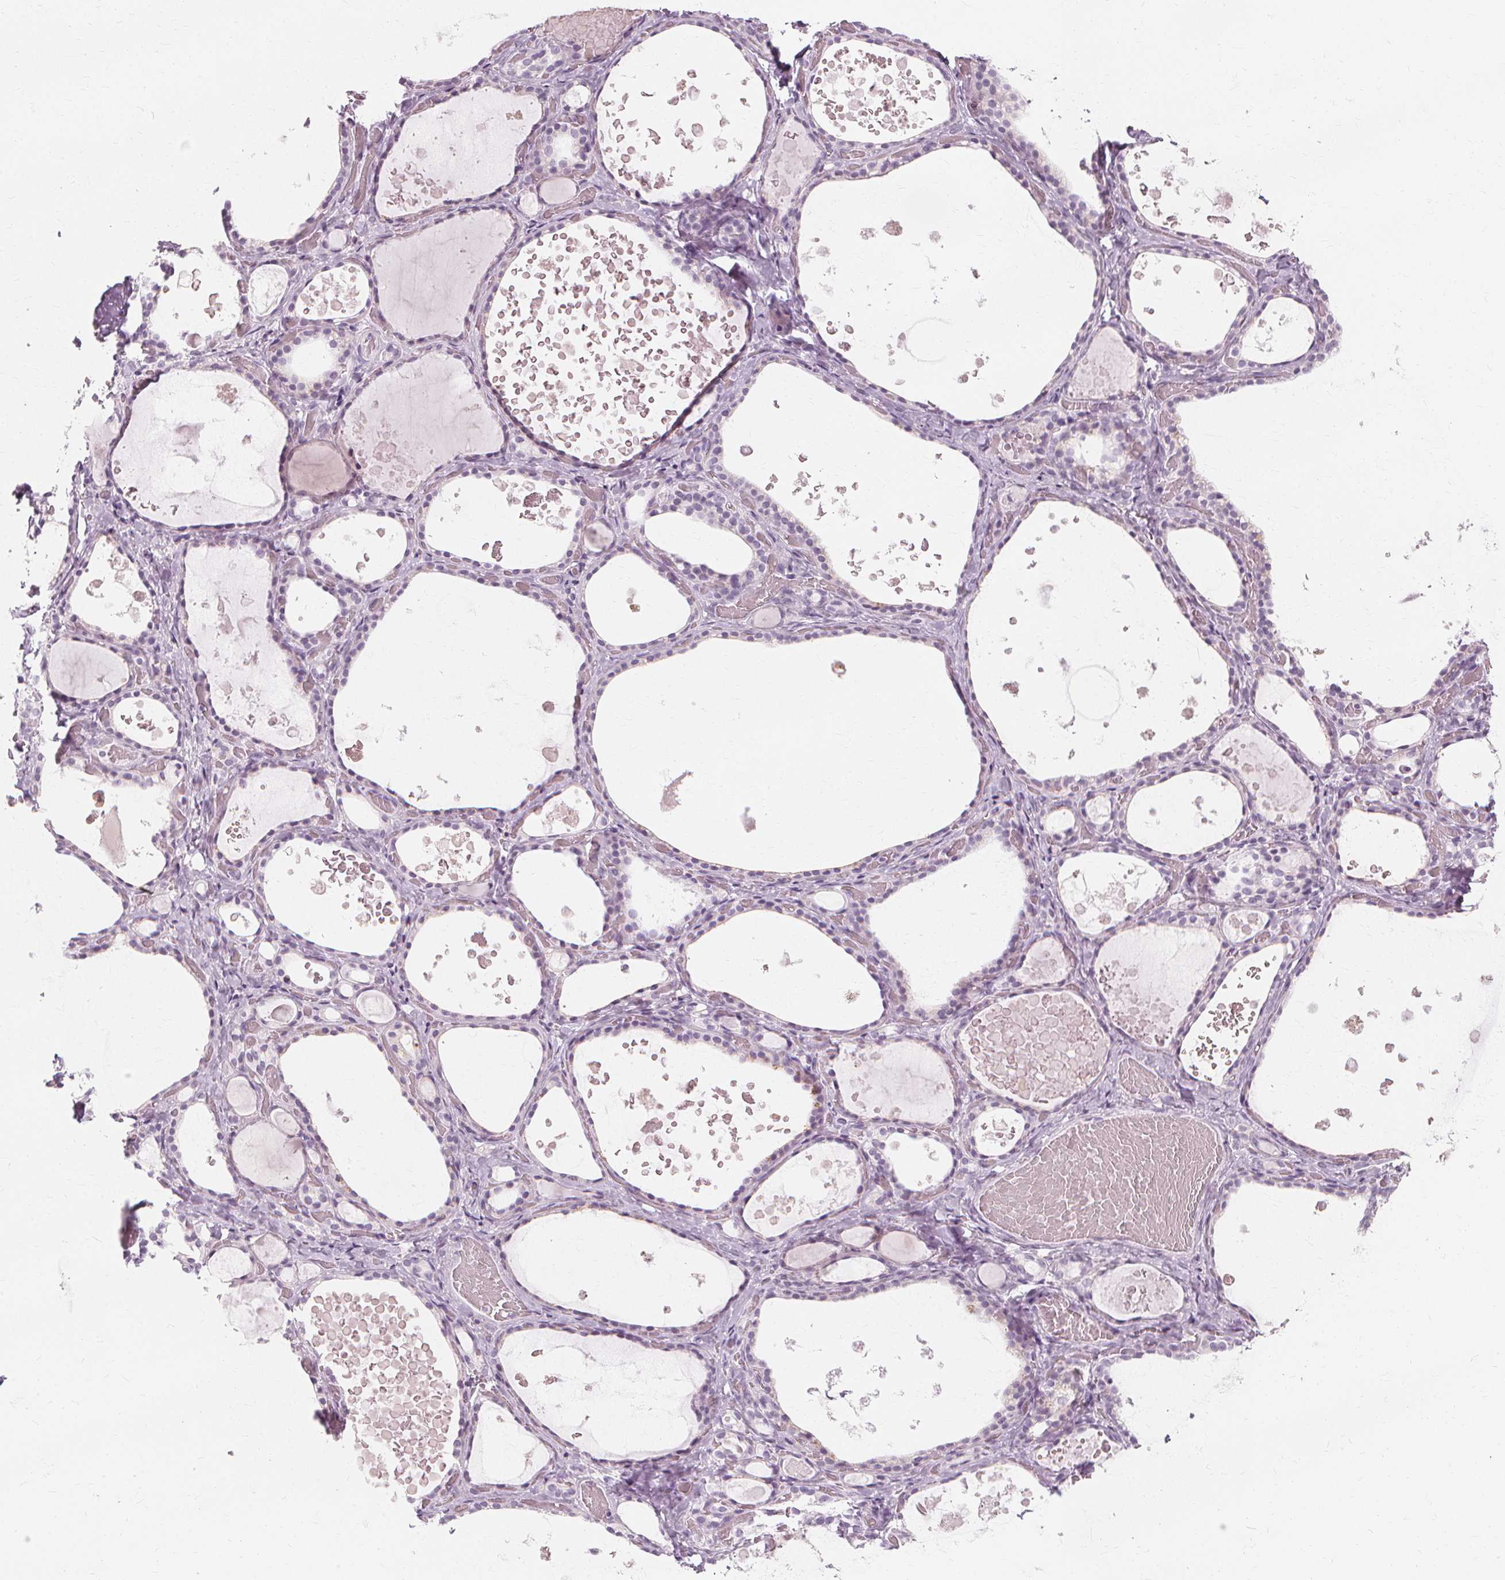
{"staining": {"intensity": "negative", "quantity": "none", "location": "none"}, "tissue": "thyroid gland", "cell_type": "Glandular cells", "image_type": "normal", "snomed": [{"axis": "morphology", "description": "Normal tissue, NOS"}, {"axis": "topography", "description": "Thyroid gland"}], "caption": "High magnification brightfield microscopy of normal thyroid gland stained with DAB (brown) and counterstained with hematoxylin (blue): glandular cells show no significant expression.", "gene": "MUC12", "patient": {"sex": "female", "age": 56}}